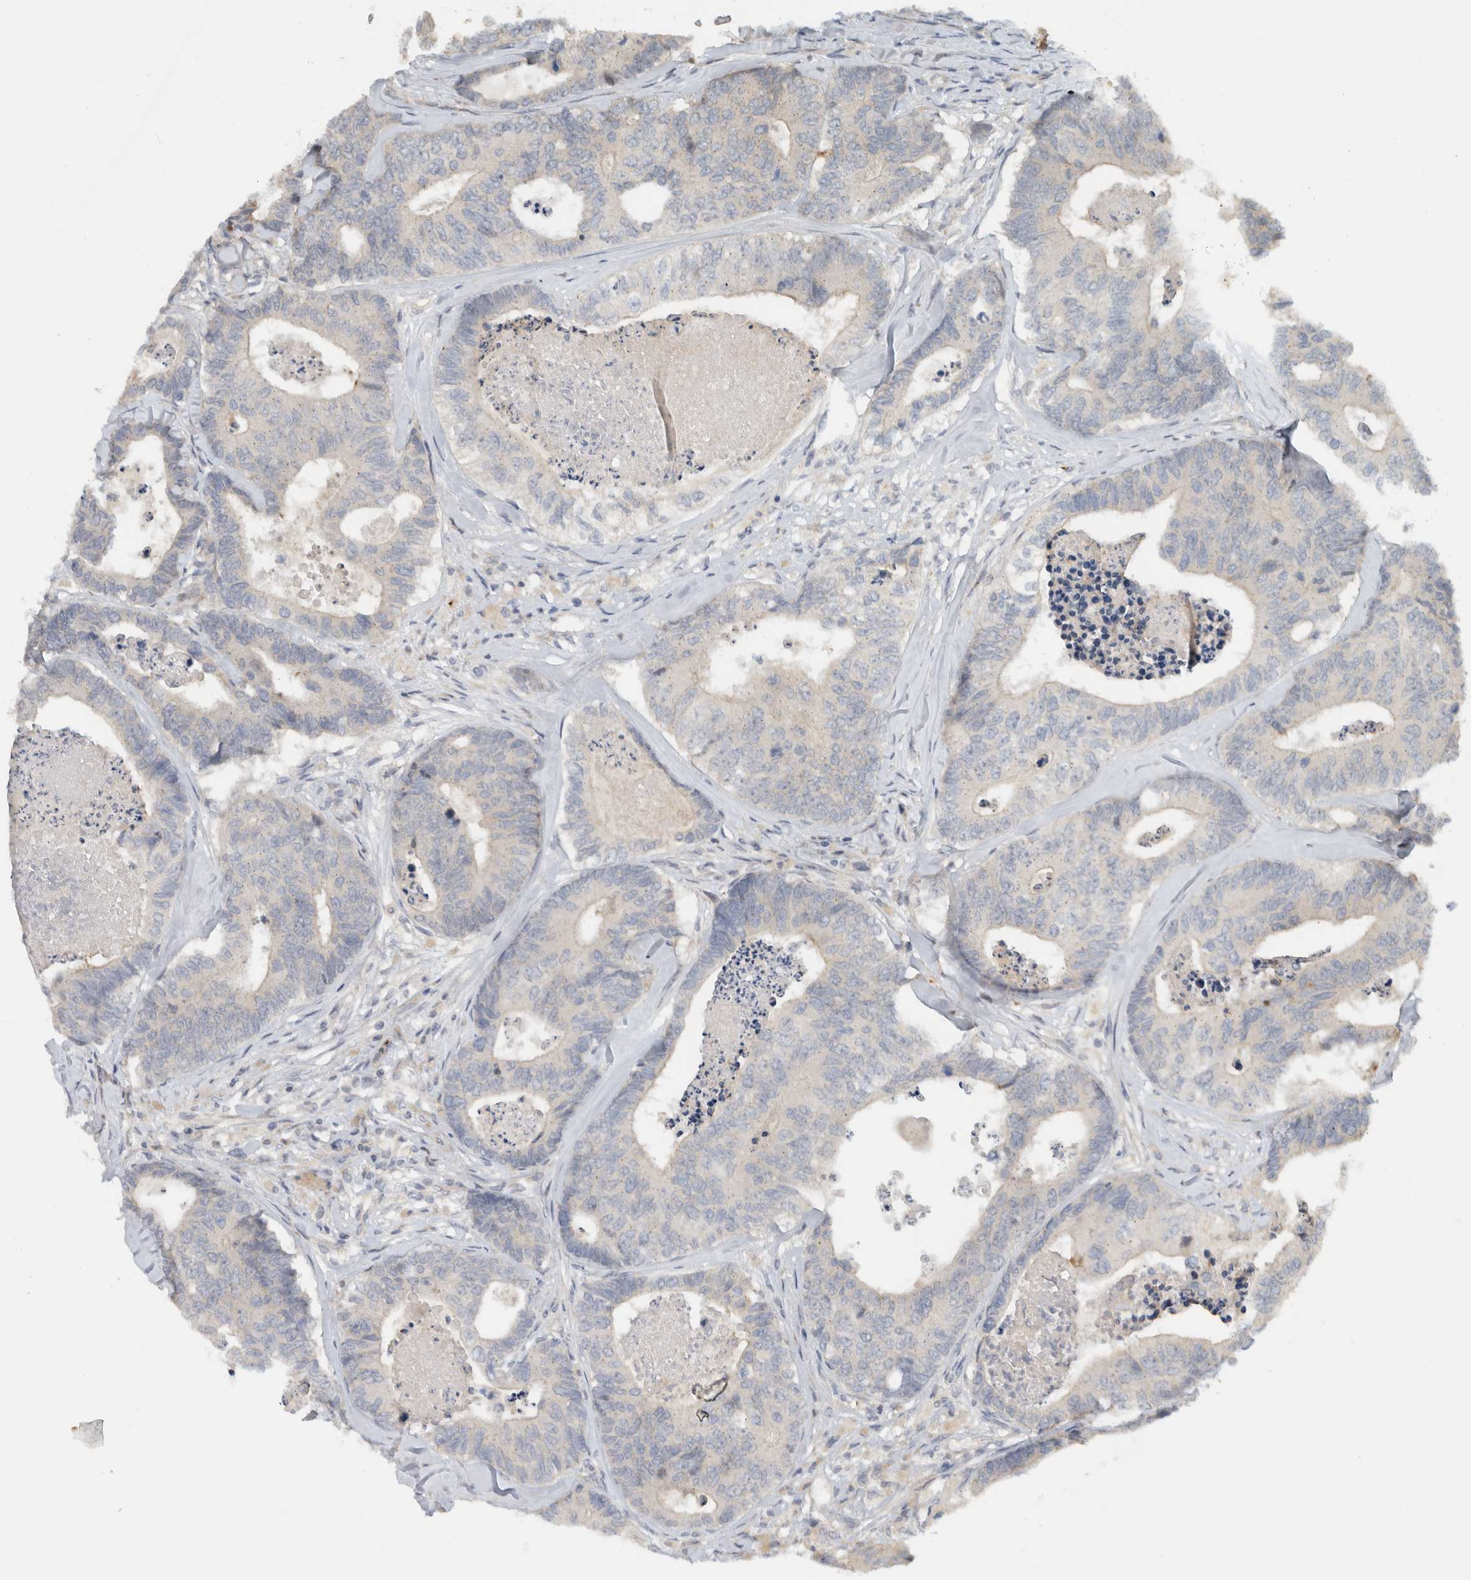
{"staining": {"intensity": "negative", "quantity": "none", "location": "none"}, "tissue": "colorectal cancer", "cell_type": "Tumor cells", "image_type": "cancer", "snomed": [{"axis": "morphology", "description": "Adenocarcinoma, NOS"}, {"axis": "topography", "description": "Colon"}], "caption": "There is no significant positivity in tumor cells of adenocarcinoma (colorectal).", "gene": "ERCC6L2", "patient": {"sex": "female", "age": 67}}